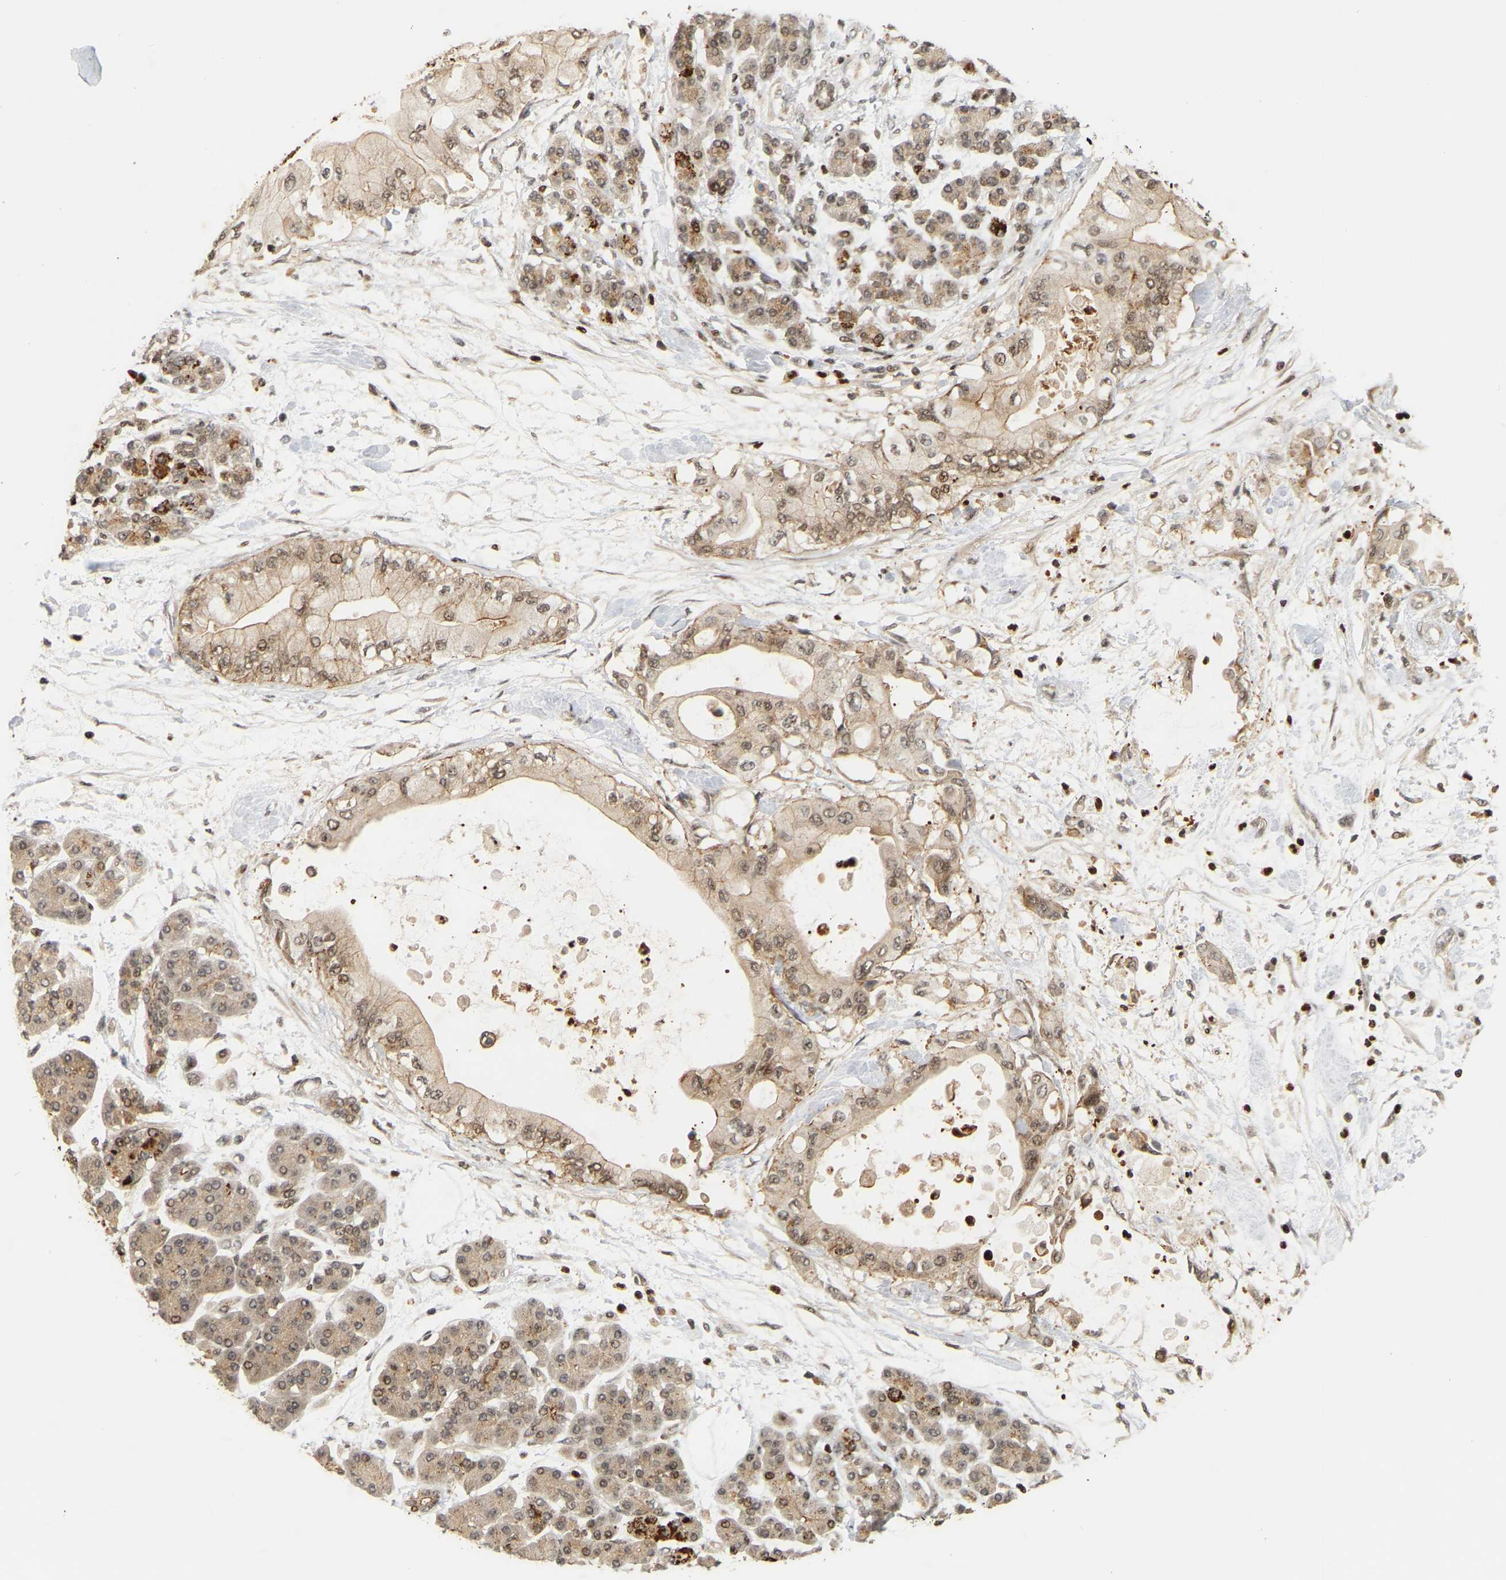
{"staining": {"intensity": "moderate", "quantity": ">75%", "location": "cytoplasmic/membranous,nuclear"}, "tissue": "pancreatic cancer", "cell_type": "Tumor cells", "image_type": "cancer", "snomed": [{"axis": "morphology", "description": "Adenocarcinoma, NOS"}, {"axis": "morphology", "description": "Adenocarcinoma, metastatic, NOS"}, {"axis": "topography", "description": "Lymph node"}, {"axis": "topography", "description": "Pancreas"}, {"axis": "topography", "description": "Duodenum"}], "caption": "A histopathology image showing moderate cytoplasmic/membranous and nuclear expression in approximately >75% of tumor cells in metastatic adenocarcinoma (pancreatic), as visualized by brown immunohistochemical staining.", "gene": "NFE2L2", "patient": {"sex": "female", "age": 64}}